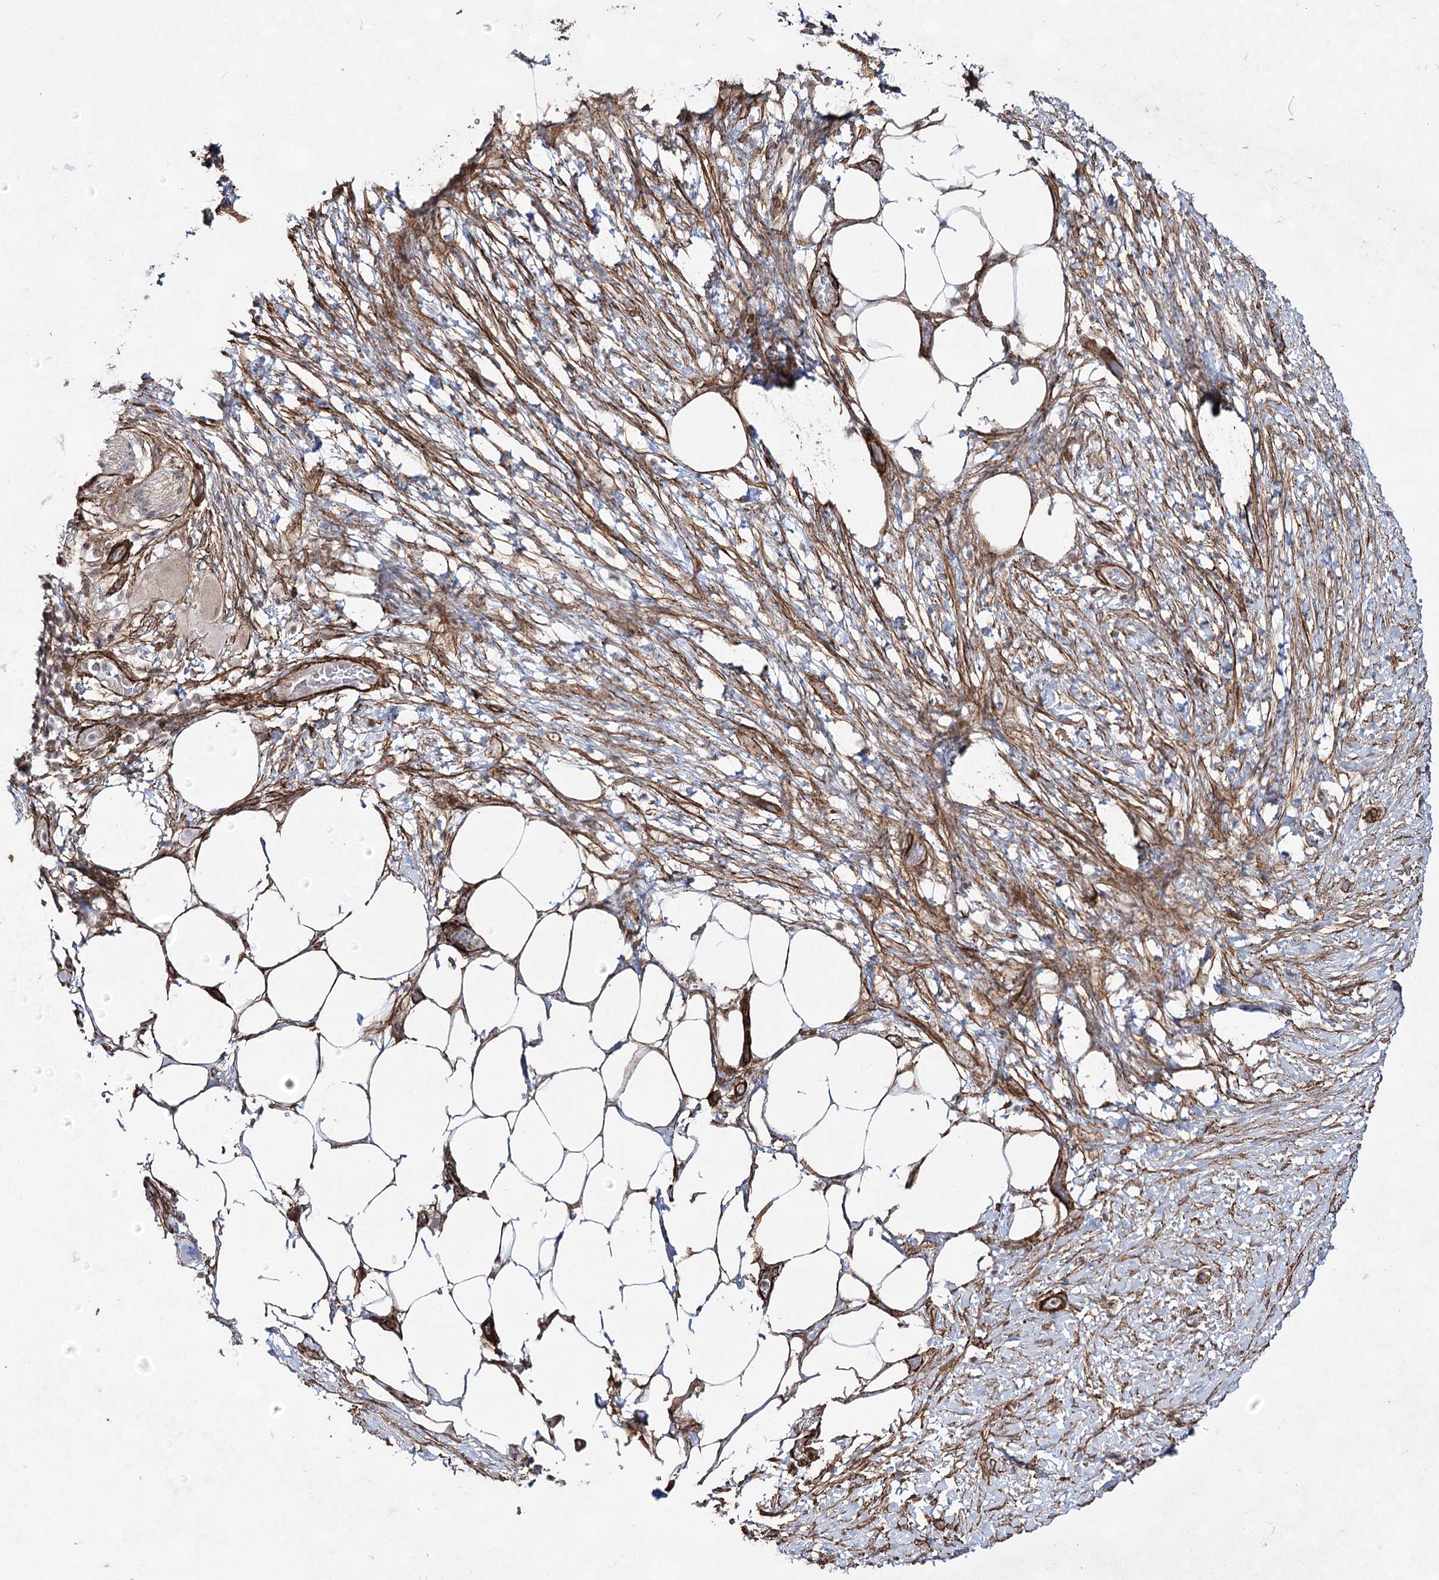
{"staining": {"intensity": "negative", "quantity": "none", "location": "none"}, "tissue": "pancreatic cancer", "cell_type": "Tumor cells", "image_type": "cancer", "snomed": [{"axis": "morphology", "description": "Adenocarcinoma, NOS"}, {"axis": "topography", "description": "Pancreas"}], "caption": "Image shows no significant protein positivity in tumor cells of pancreatic adenocarcinoma.", "gene": "CWF19L1", "patient": {"sex": "female", "age": 78}}